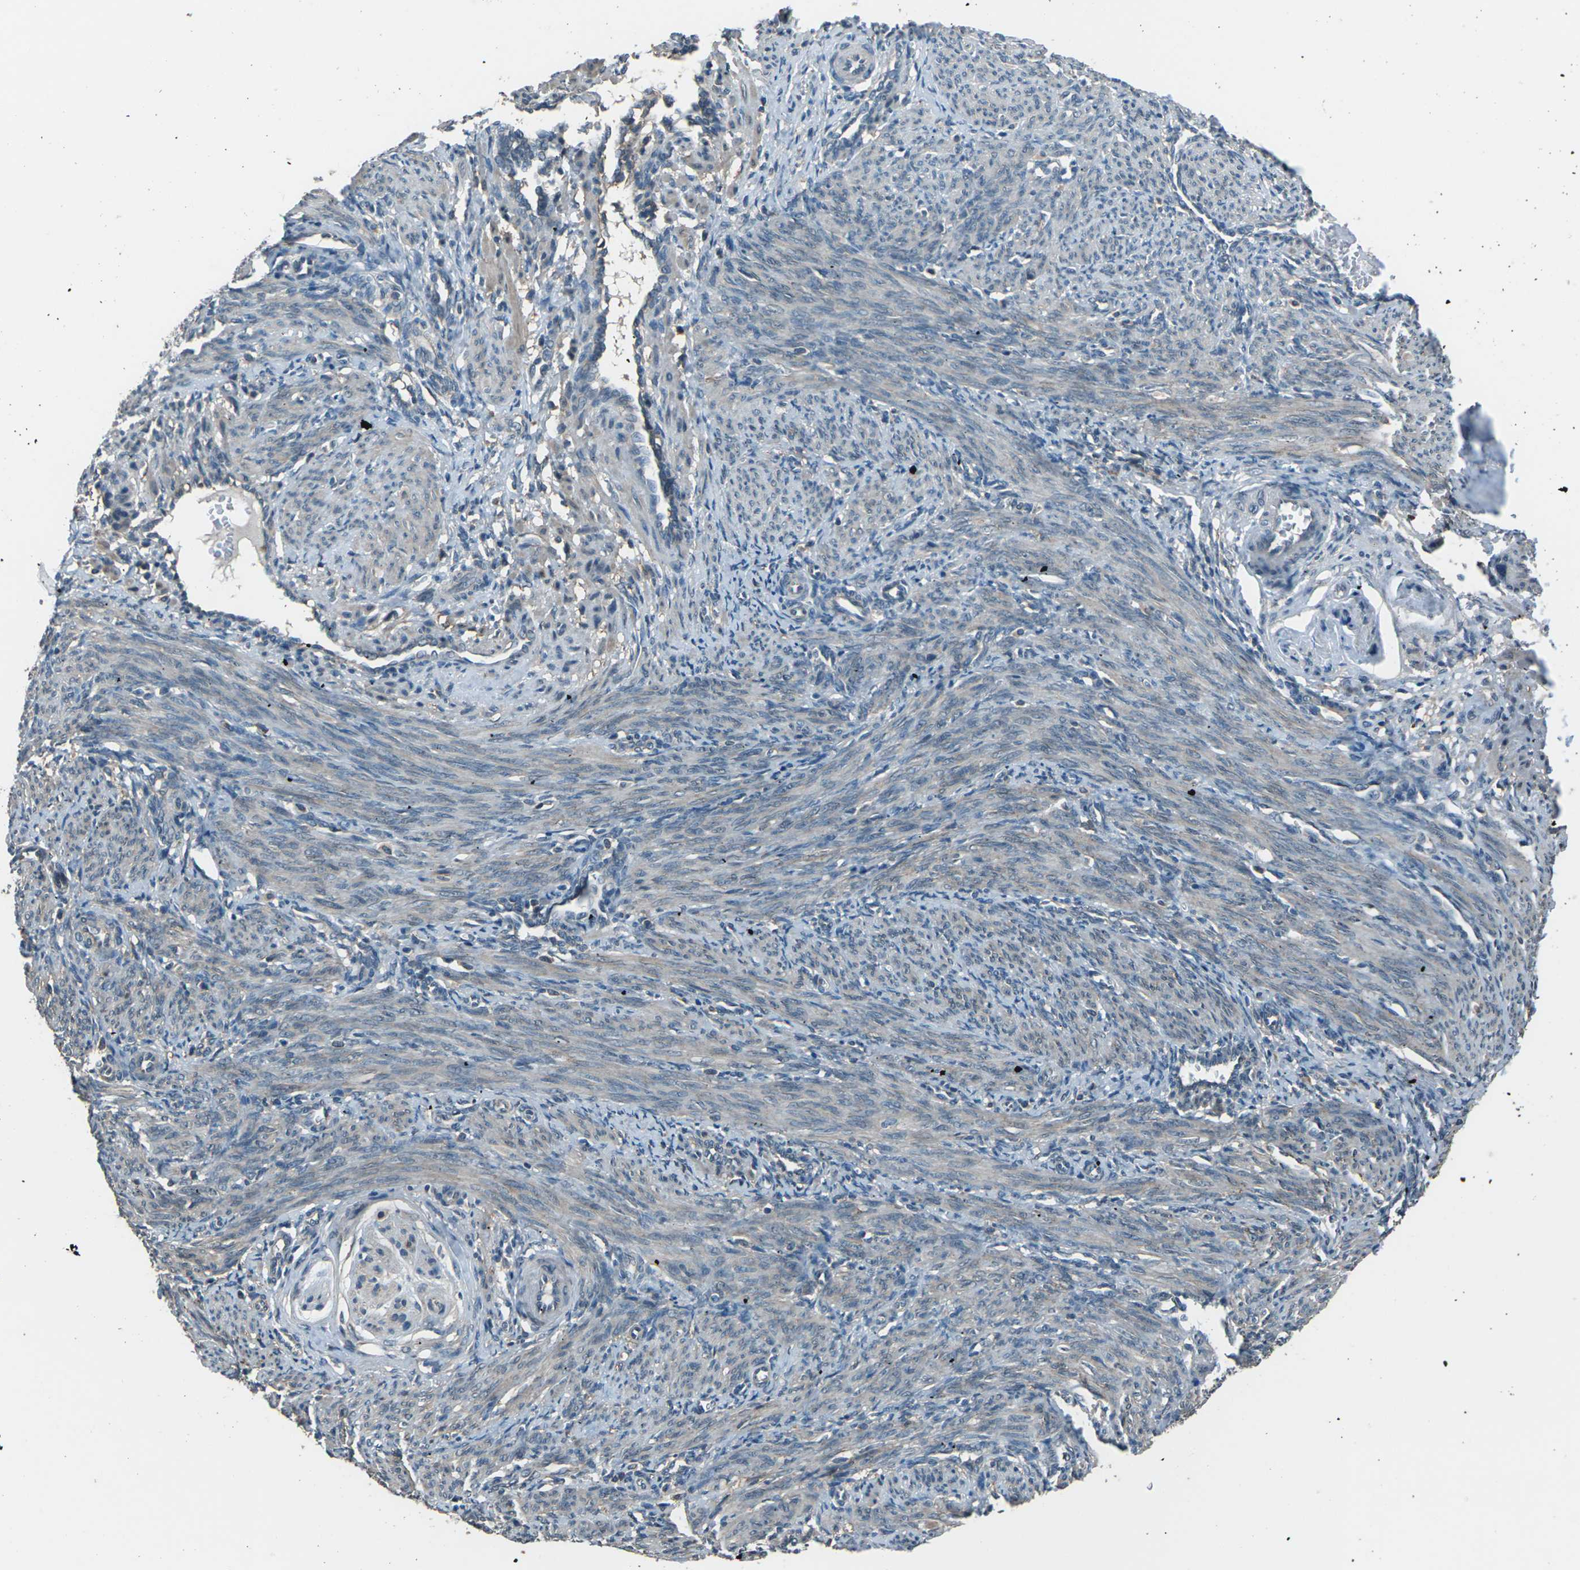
{"staining": {"intensity": "weak", "quantity": "25%-75%", "location": "cytoplasmic/membranous"}, "tissue": "smooth muscle", "cell_type": "Smooth muscle cells", "image_type": "normal", "snomed": [{"axis": "morphology", "description": "Normal tissue, NOS"}, {"axis": "topography", "description": "Endometrium"}], "caption": "The micrograph shows staining of unremarkable smooth muscle, revealing weak cytoplasmic/membranous protein positivity (brown color) within smooth muscle cells. (brown staining indicates protein expression, while blue staining denotes nuclei).", "gene": "CMTM4", "patient": {"sex": "female", "age": 33}}